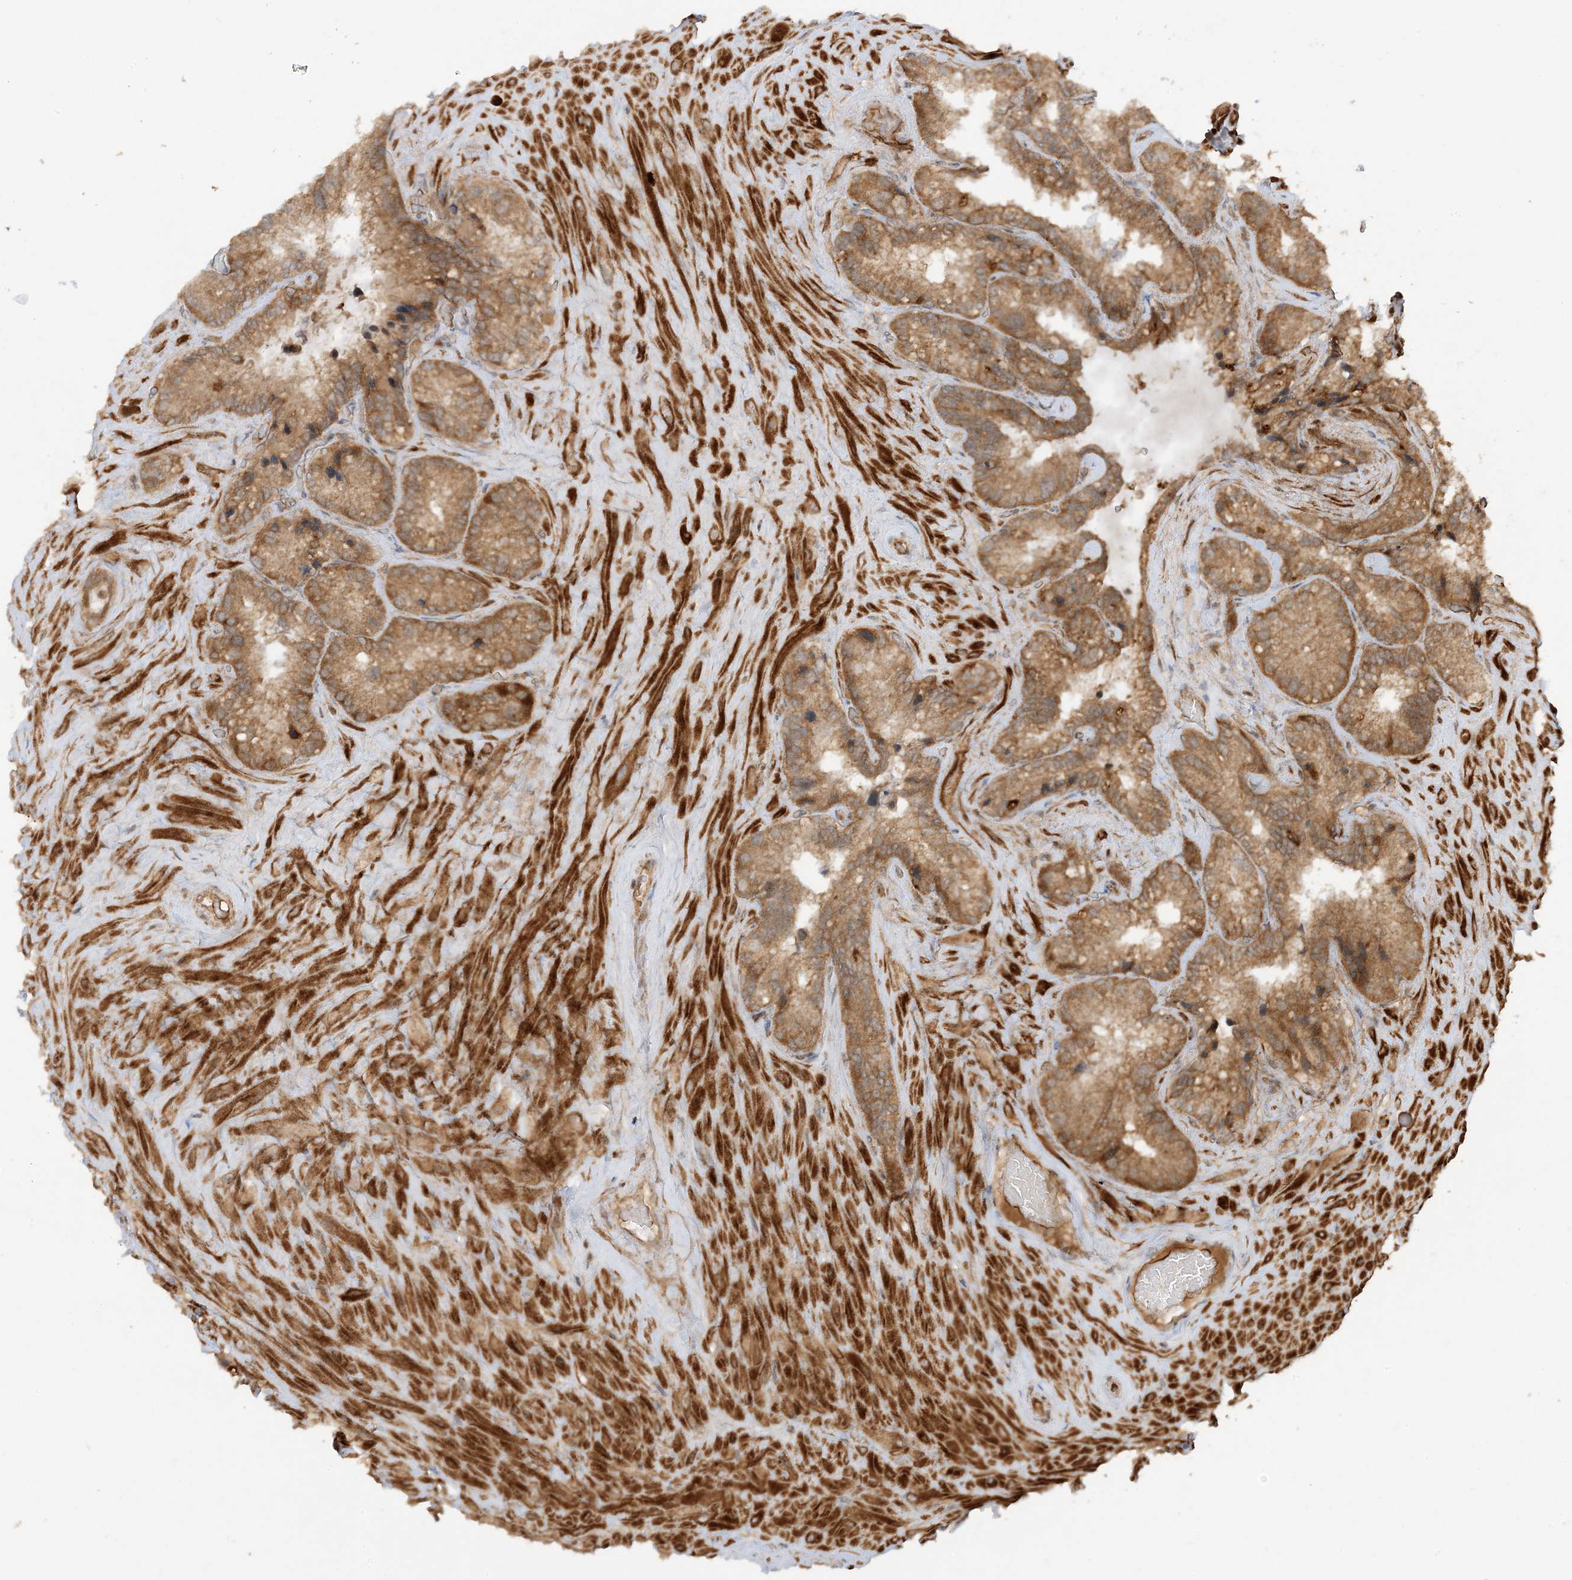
{"staining": {"intensity": "moderate", "quantity": ">75%", "location": "cytoplasmic/membranous"}, "tissue": "seminal vesicle", "cell_type": "Glandular cells", "image_type": "normal", "snomed": [{"axis": "morphology", "description": "Normal tissue, NOS"}, {"axis": "topography", "description": "Prostate"}, {"axis": "topography", "description": "Seminal veicle"}], "caption": "This photomicrograph reveals immunohistochemistry staining of unremarkable human seminal vesicle, with medium moderate cytoplasmic/membranous staining in approximately >75% of glandular cells.", "gene": "XRN1", "patient": {"sex": "male", "age": 68}}